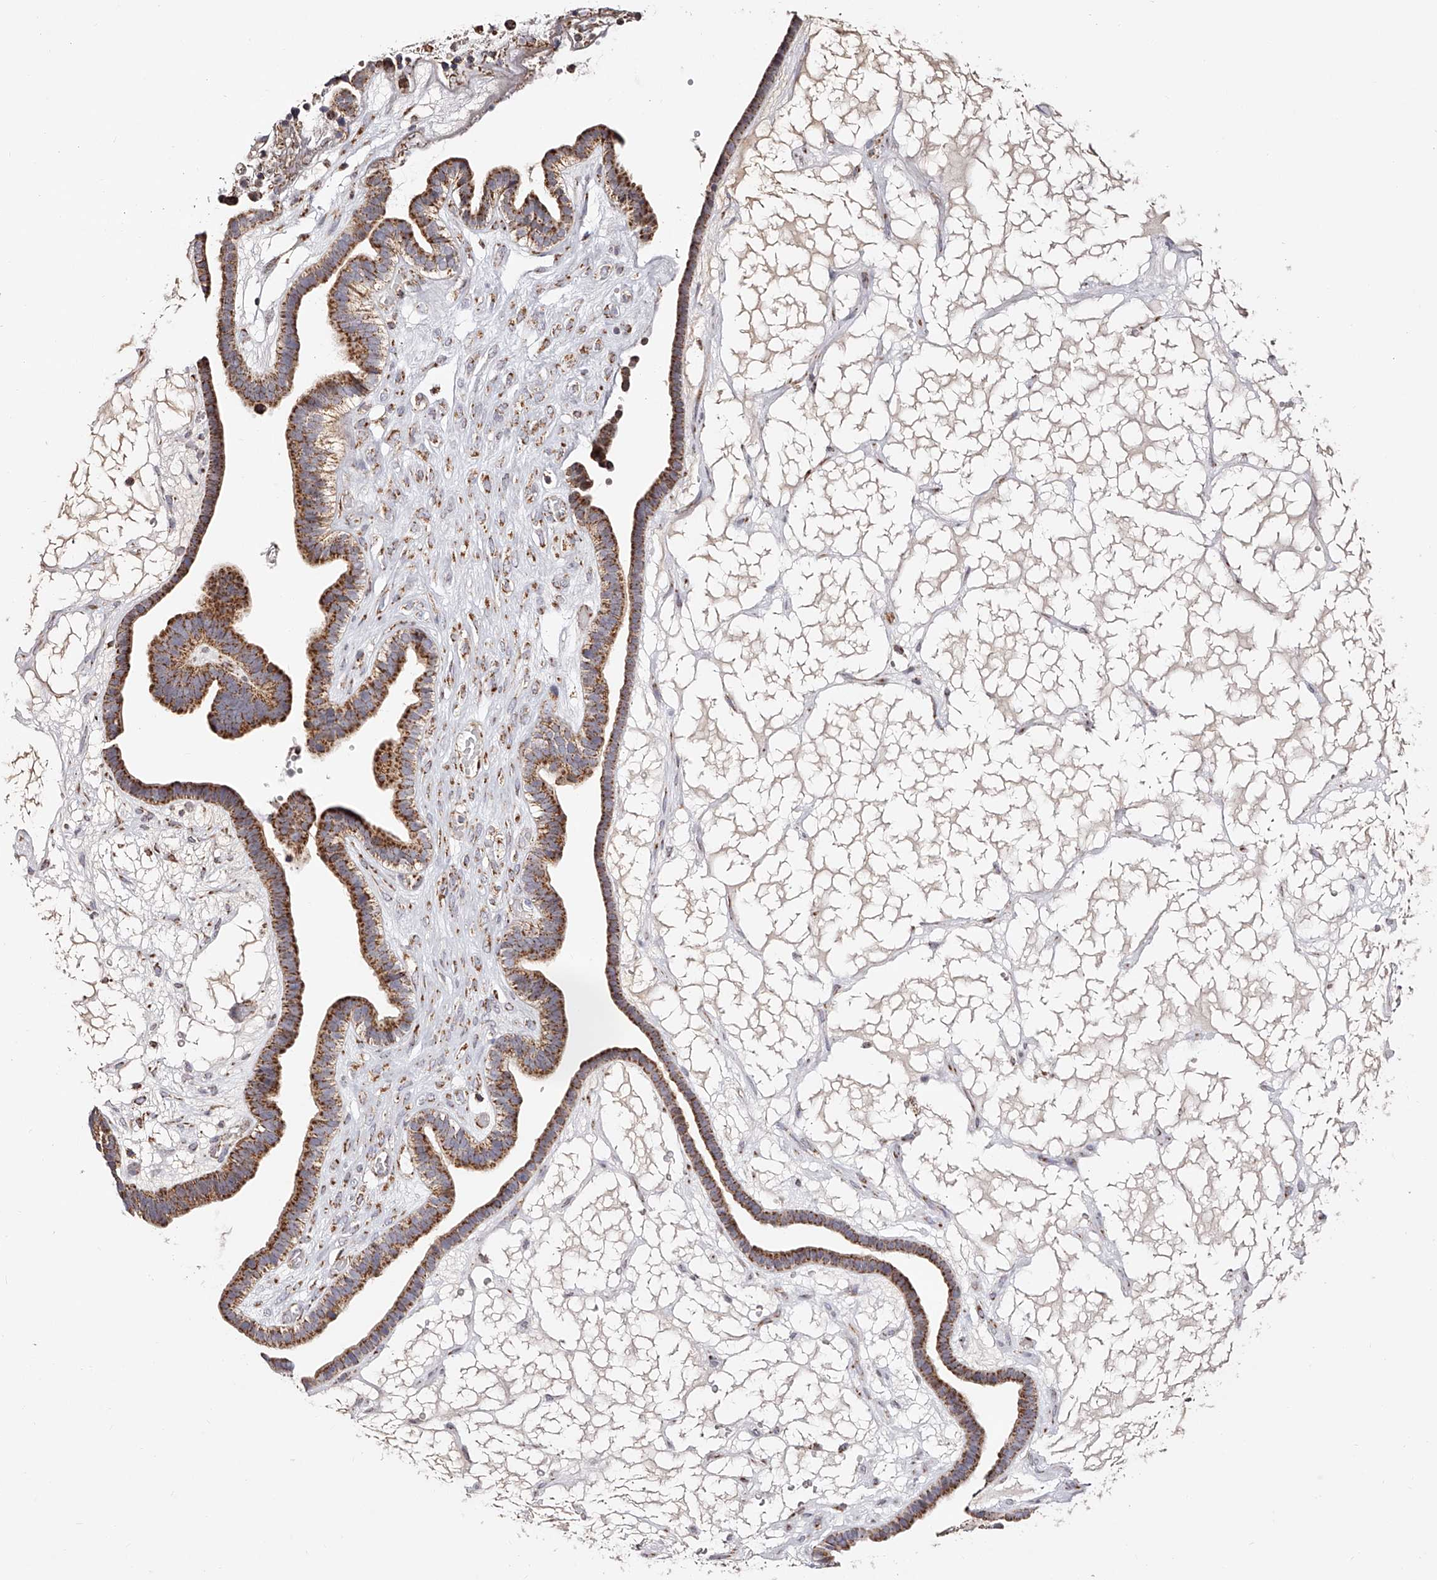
{"staining": {"intensity": "moderate", "quantity": ">75%", "location": "cytoplasmic/membranous"}, "tissue": "ovarian cancer", "cell_type": "Tumor cells", "image_type": "cancer", "snomed": [{"axis": "morphology", "description": "Cystadenocarcinoma, serous, NOS"}, {"axis": "topography", "description": "Ovary"}], "caption": "High-power microscopy captured an immunohistochemistry micrograph of ovarian cancer (serous cystadenocarcinoma), revealing moderate cytoplasmic/membranous staining in about >75% of tumor cells.", "gene": "NDUFV3", "patient": {"sex": "female", "age": 56}}